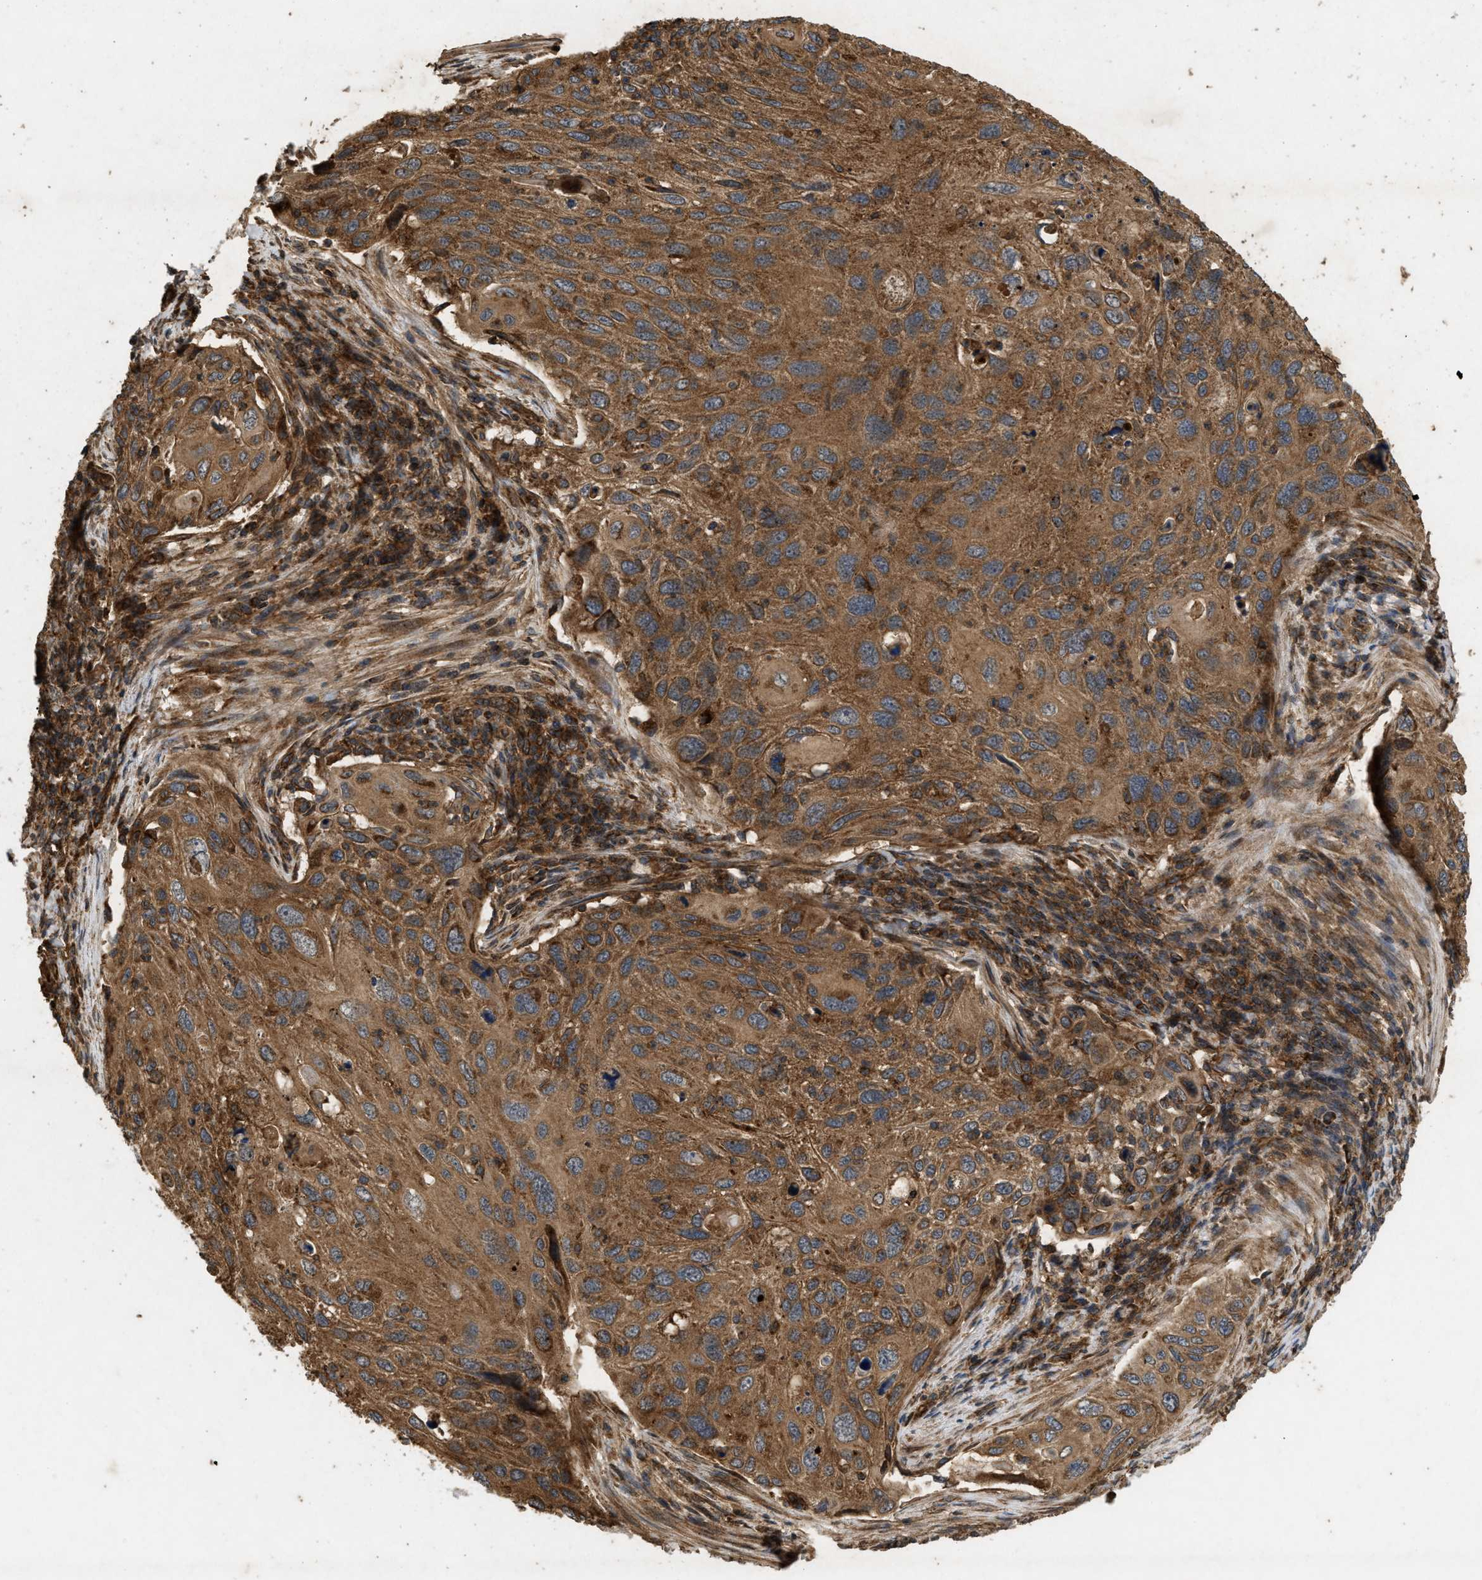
{"staining": {"intensity": "strong", "quantity": ">75%", "location": "cytoplasmic/membranous"}, "tissue": "cervical cancer", "cell_type": "Tumor cells", "image_type": "cancer", "snomed": [{"axis": "morphology", "description": "Squamous cell carcinoma, NOS"}, {"axis": "topography", "description": "Cervix"}], "caption": "DAB (3,3'-diaminobenzidine) immunohistochemical staining of human squamous cell carcinoma (cervical) exhibits strong cytoplasmic/membranous protein expression in approximately >75% of tumor cells.", "gene": "GNB4", "patient": {"sex": "female", "age": 70}}